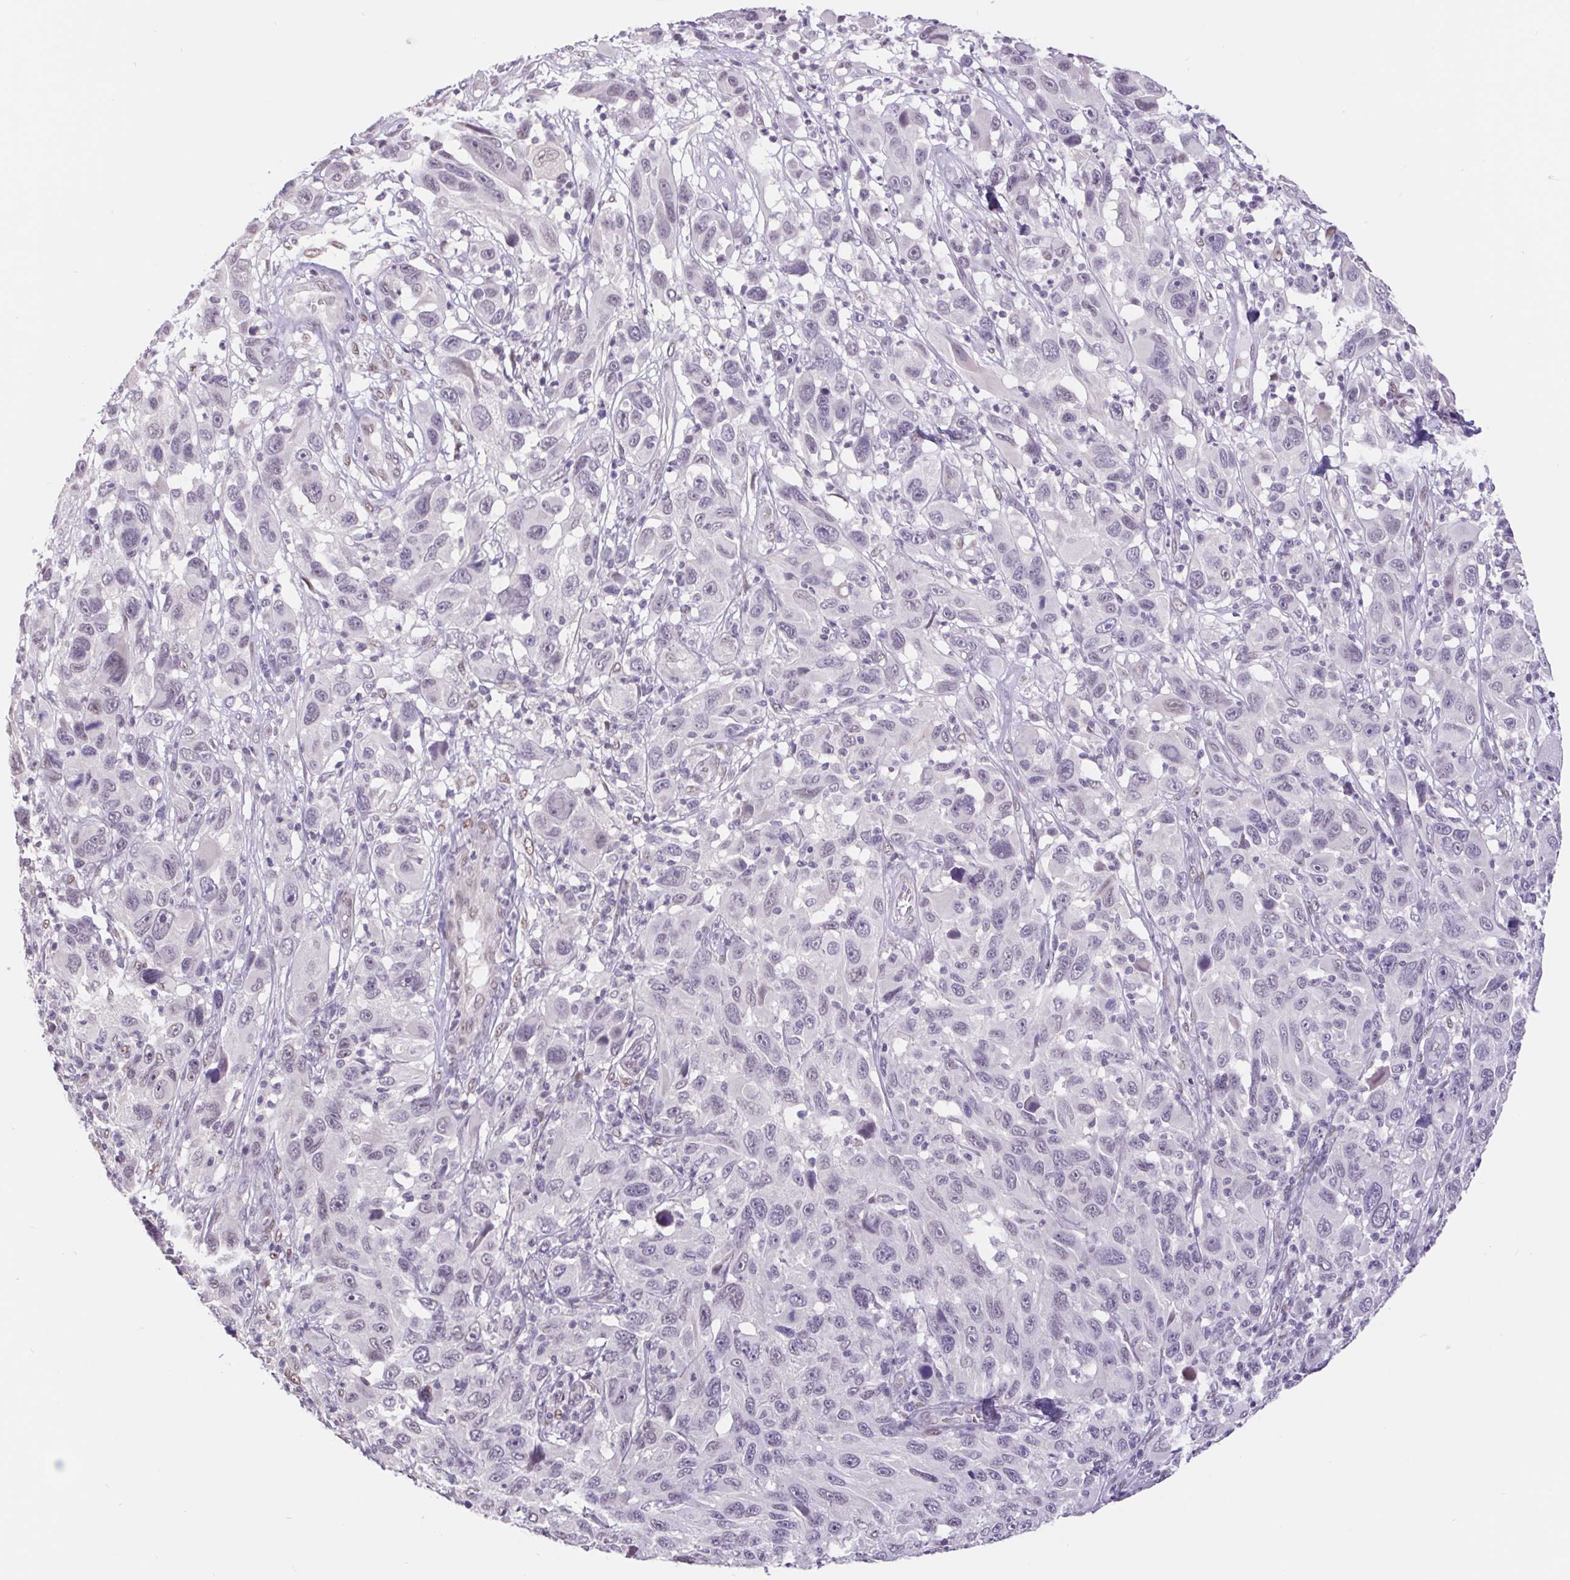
{"staining": {"intensity": "negative", "quantity": "none", "location": "none"}, "tissue": "melanoma", "cell_type": "Tumor cells", "image_type": "cancer", "snomed": [{"axis": "morphology", "description": "Malignant melanoma, NOS"}, {"axis": "topography", "description": "Skin"}], "caption": "A micrograph of malignant melanoma stained for a protein exhibits no brown staining in tumor cells.", "gene": "CAND1", "patient": {"sex": "male", "age": 53}}